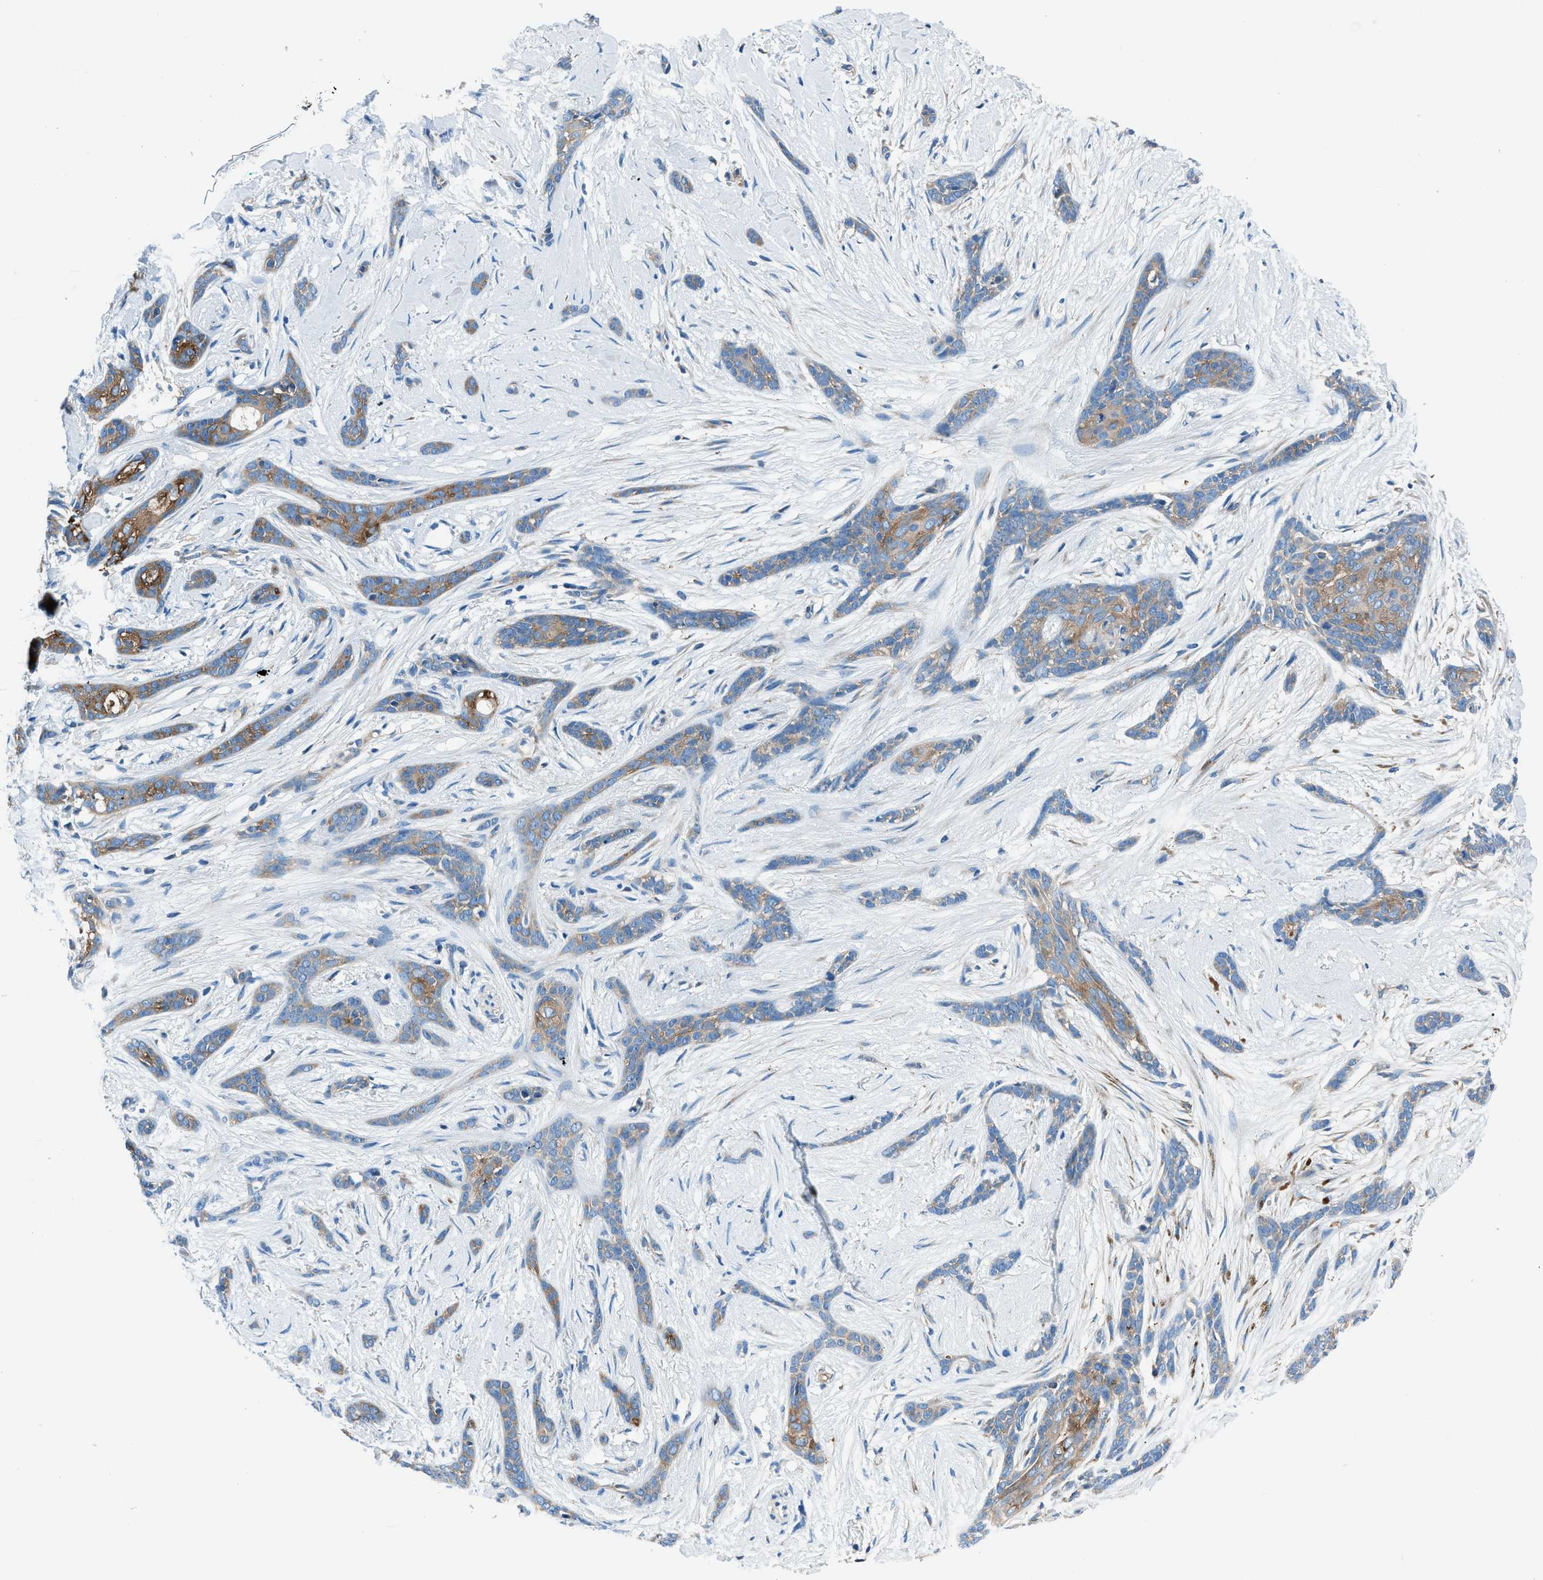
{"staining": {"intensity": "moderate", "quantity": "25%-75%", "location": "cytoplasmic/membranous"}, "tissue": "skin cancer", "cell_type": "Tumor cells", "image_type": "cancer", "snomed": [{"axis": "morphology", "description": "Basal cell carcinoma"}, {"axis": "morphology", "description": "Adnexal tumor, benign"}, {"axis": "topography", "description": "Skin"}], "caption": "Skin cancer (benign adnexal tumor) tissue demonstrates moderate cytoplasmic/membranous staining in approximately 25%-75% of tumor cells (Stains: DAB in brown, nuclei in blue, Microscopy: brightfield microscopy at high magnification).", "gene": "SARS1", "patient": {"sex": "female", "age": 42}}